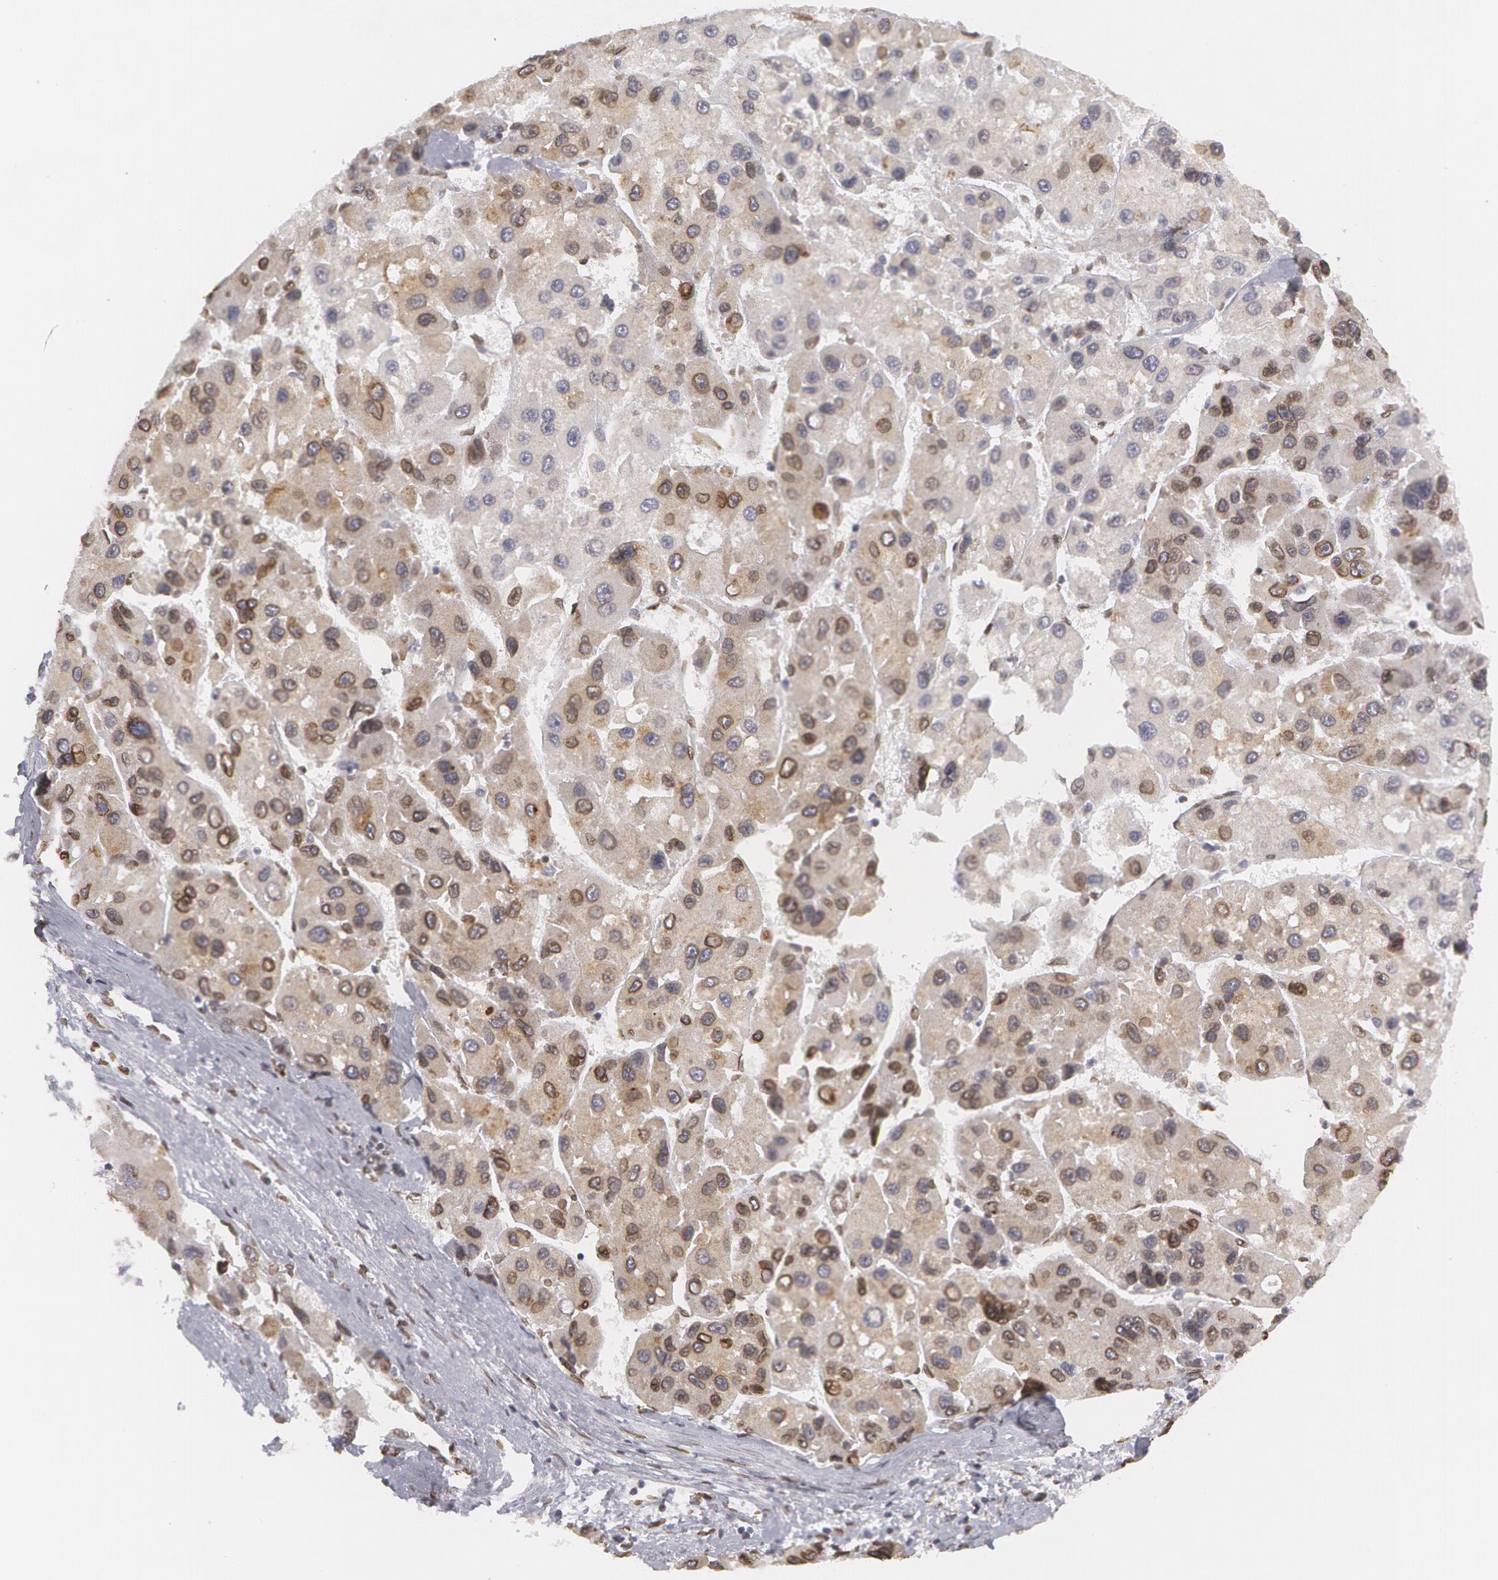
{"staining": {"intensity": "moderate", "quantity": "25%-75%", "location": "cytoplasmic/membranous,nuclear"}, "tissue": "liver cancer", "cell_type": "Tumor cells", "image_type": "cancer", "snomed": [{"axis": "morphology", "description": "Carcinoma, Hepatocellular, NOS"}, {"axis": "topography", "description": "Liver"}], "caption": "A brown stain highlights moderate cytoplasmic/membranous and nuclear expression of a protein in hepatocellular carcinoma (liver) tumor cells.", "gene": "EMD", "patient": {"sex": "male", "age": 64}}